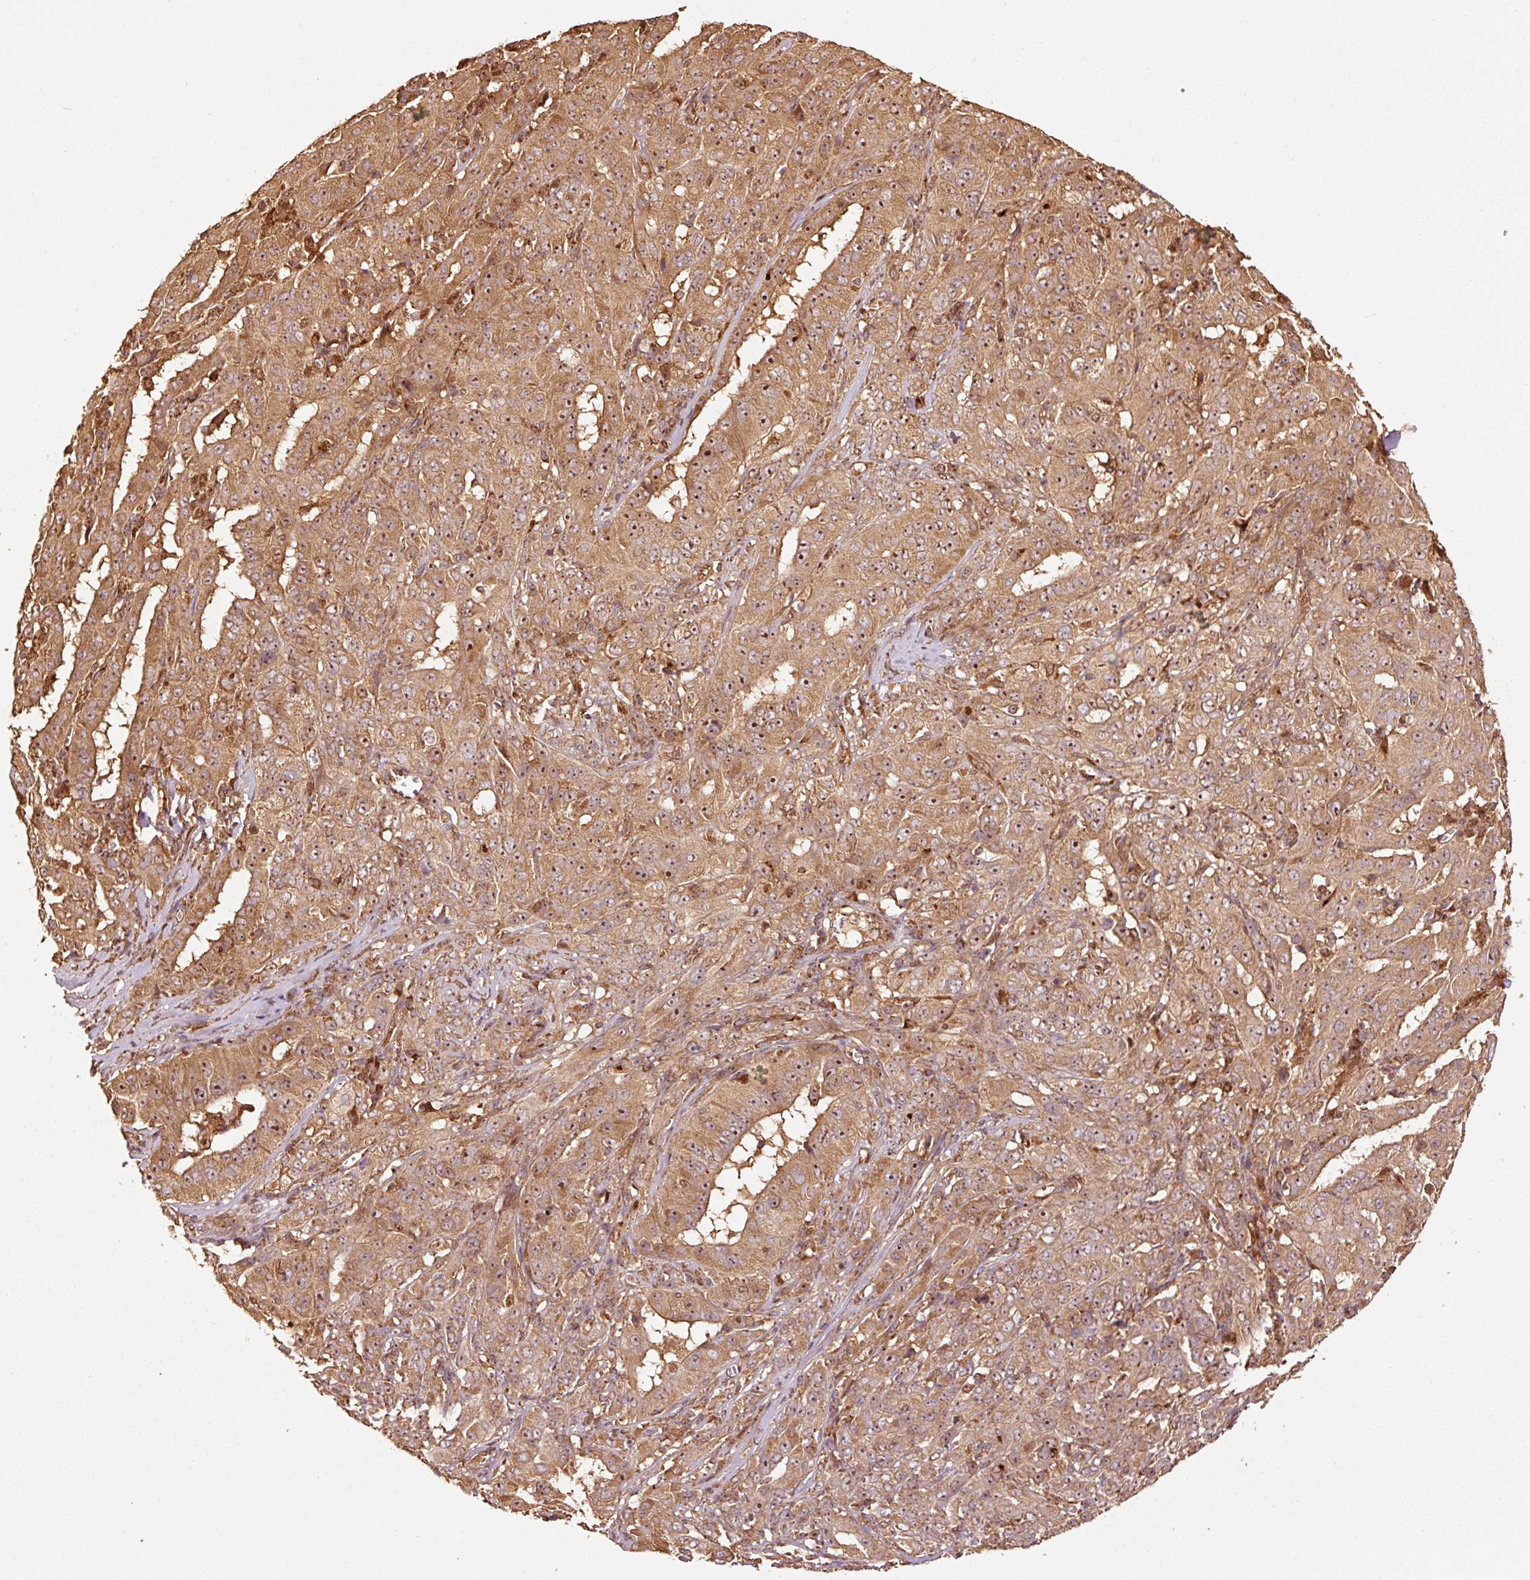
{"staining": {"intensity": "moderate", "quantity": ">75%", "location": "cytoplasmic/membranous"}, "tissue": "pancreatic cancer", "cell_type": "Tumor cells", "image_type": "cancer", "snomed": [{"axis": "morphology", "description": "Adenocarcinoma, NOS"}, {"axis": "topography", "description": "Pancreas"}], "caption": "Human adenocarcinoma (pancreatic) stained with a protein marker shows moderate staining in tumor cells.", "gene": "MRPL16", "patient": {"sex": "male", "age": 63}}